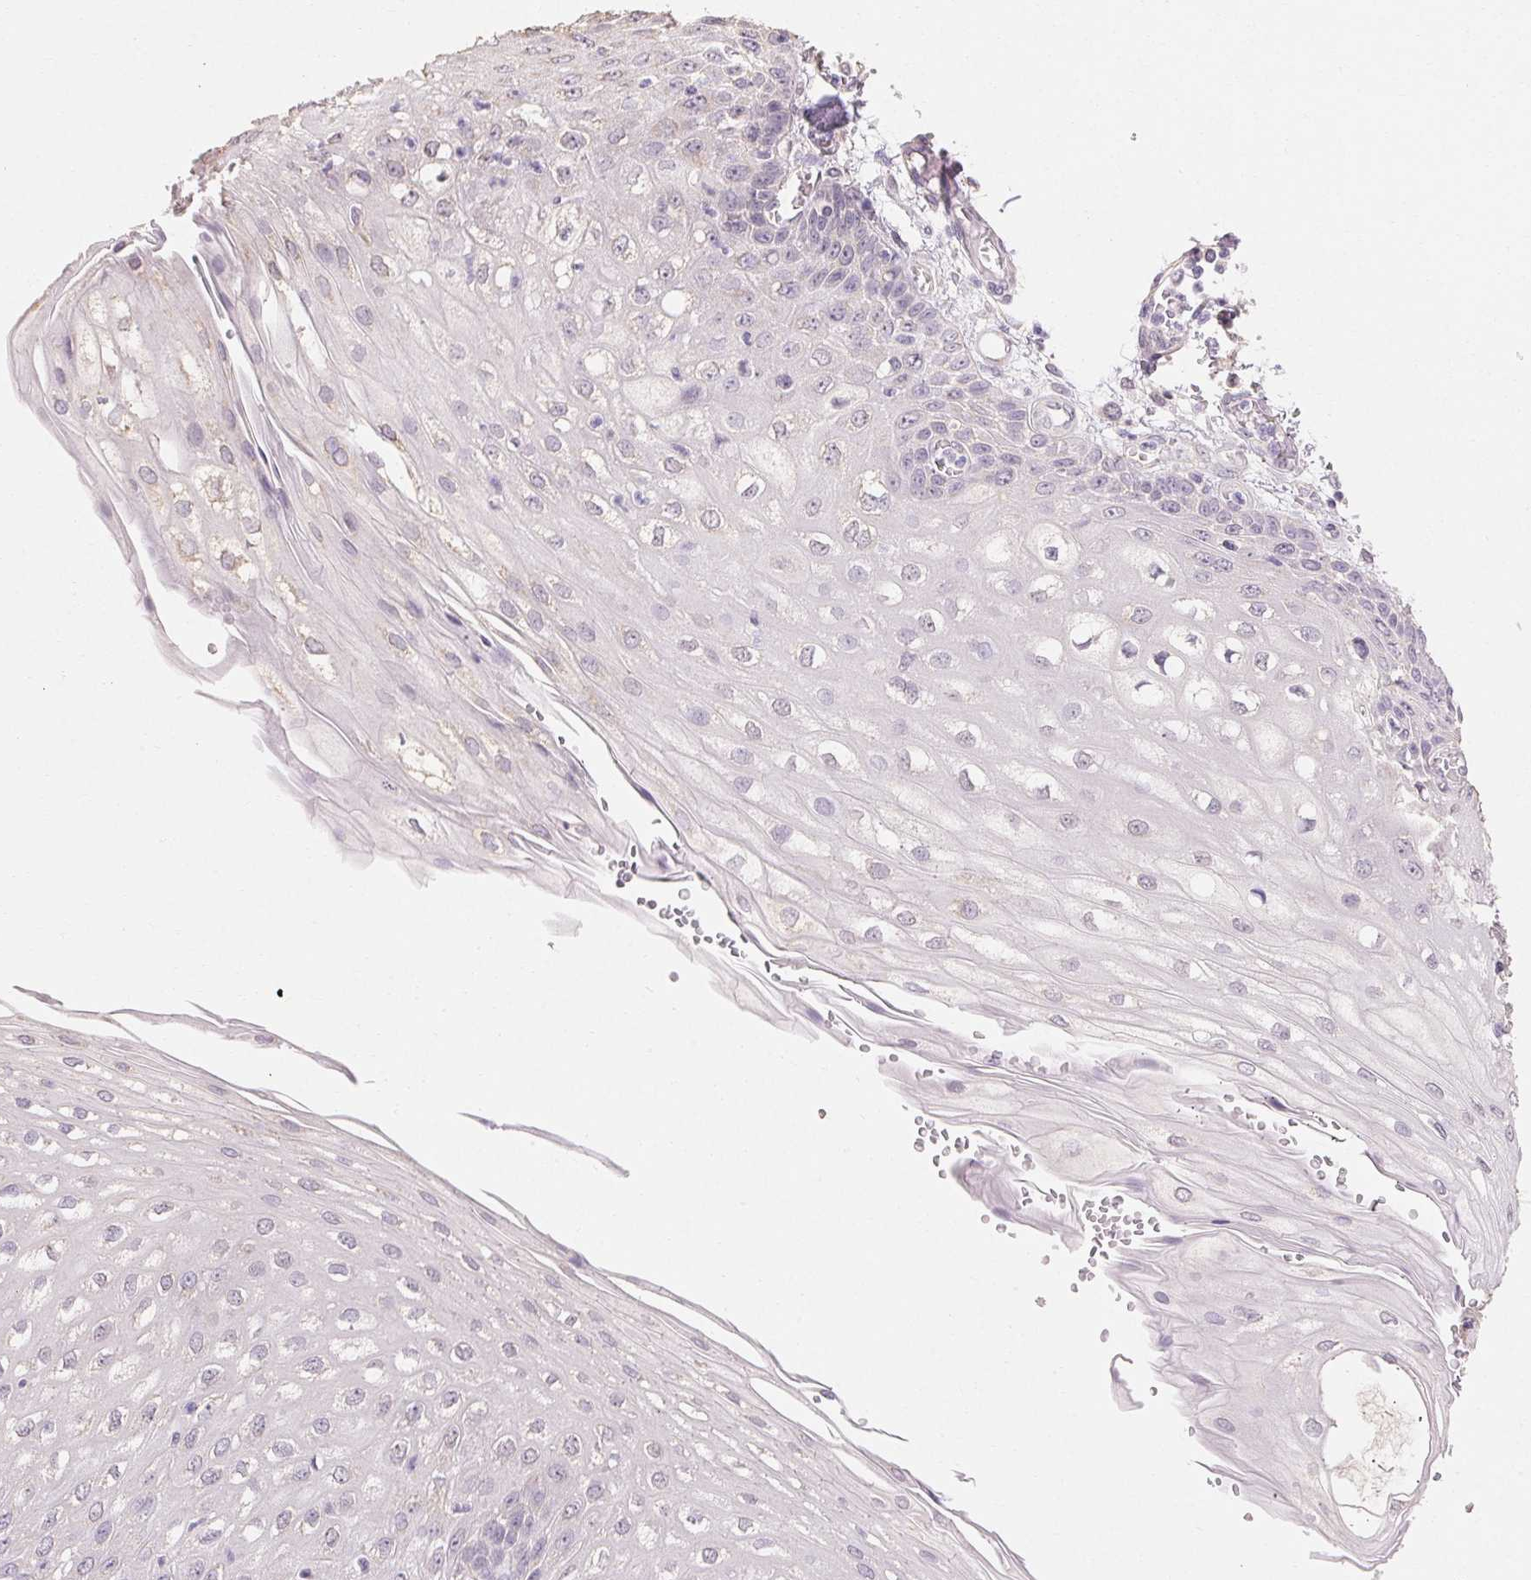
{"staining": {"intensity": "negative", "quantity": "none", "location": "none"}, "tissue": "esophagus", "cell_type": "Squamous epithelial cells", "image_type": "normal", "snomed": [{"axis": "morphology", "description": "Normal tissue, NOS"}, {"axis": "morphology", "description": "Adenocarcinoma, NOS"}, {"axis": "topography", "description": "Esophagus"}], "caption": "The photomicrograph shows no staining of squamous epithelial cells in benign esophagus.", "gene": "MAP7D2", "patient": {"sex": "male", "age": 81}}